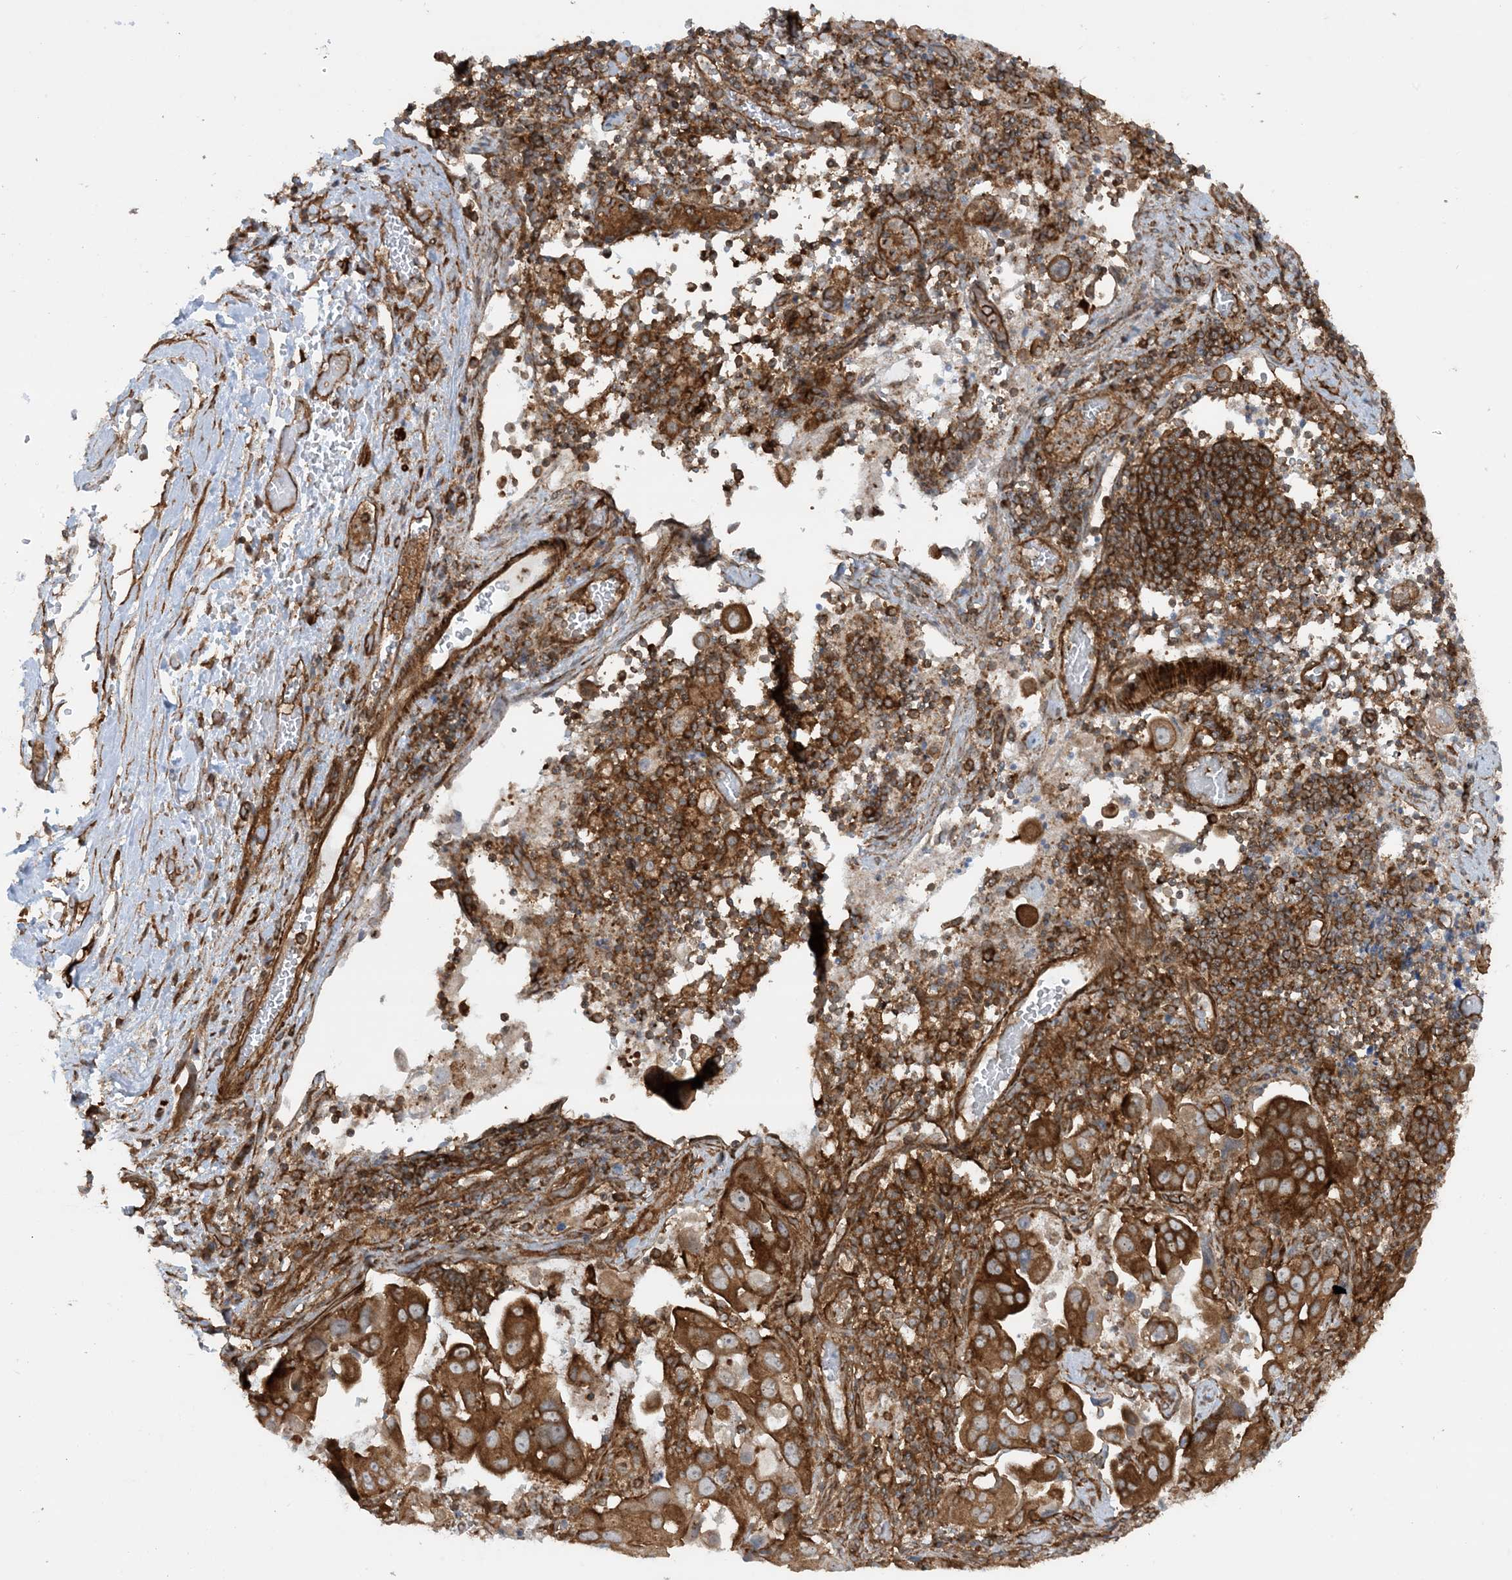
{"staining": {"intensity": "strong", "quantity": ">75%", "location": "cytoplasmic/membranous"}, "tissue": "pancreatic cancer", "cell_type": "Tumor cells", "image_type": "cancer", "snomed": [{"axis": "morphology", "description": "Inflammation, NOS"}, {"axis": "morphology", "description": "Adenocarcinoma, NOS"}, {"axis": "topography", "description": "Pancreas"}], "caption": "Pancreatic cancer (adenocarcinoma) tissue reveals strong cytoplasmic/membranous positivity in approximately >75% of tumor cells (DAB (3,3'-diaminobenzidine) IHC, brown staining for protein, blue staining for nuclei).", "gene": "STAM2", "patient": {"sex": "female", "age": 56}}